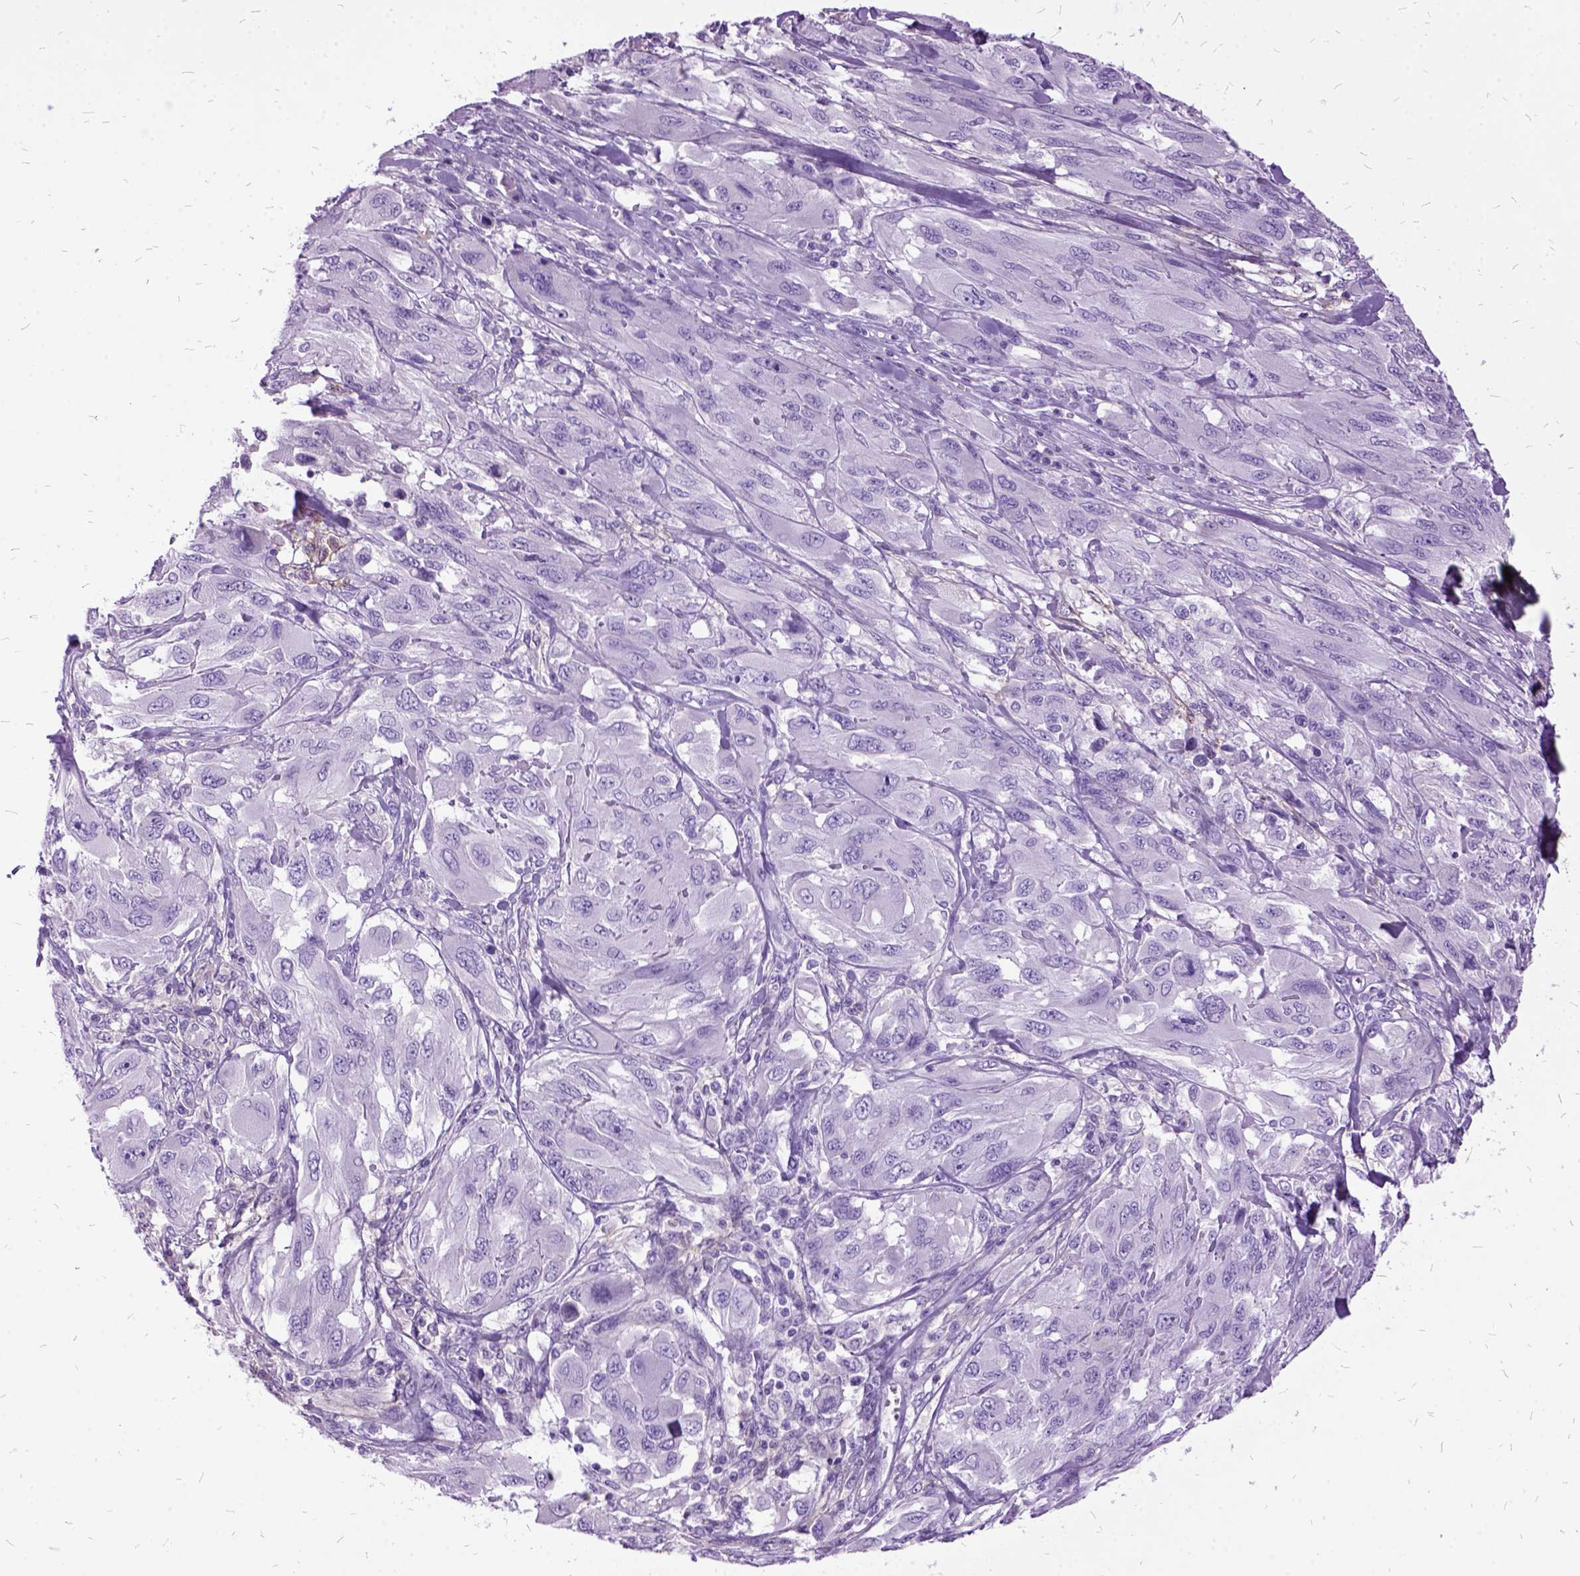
{"staining": {"intensity": "negative", "quantity": "none", "location": "none"}, "tissue": "melanoma", "cell_type": "Tumor cells", "image_type": "cancer", "snomed": [{"axis": "morphology", "description": "Malignant melanoma, NOS"}, {"axis": "topography", "description": "Skin"}], "caption": "An image of human malignant melanoma is negative for staining in tumor cells.", "gene": "MME", "patient": {"sex": "female", "age": 91}}